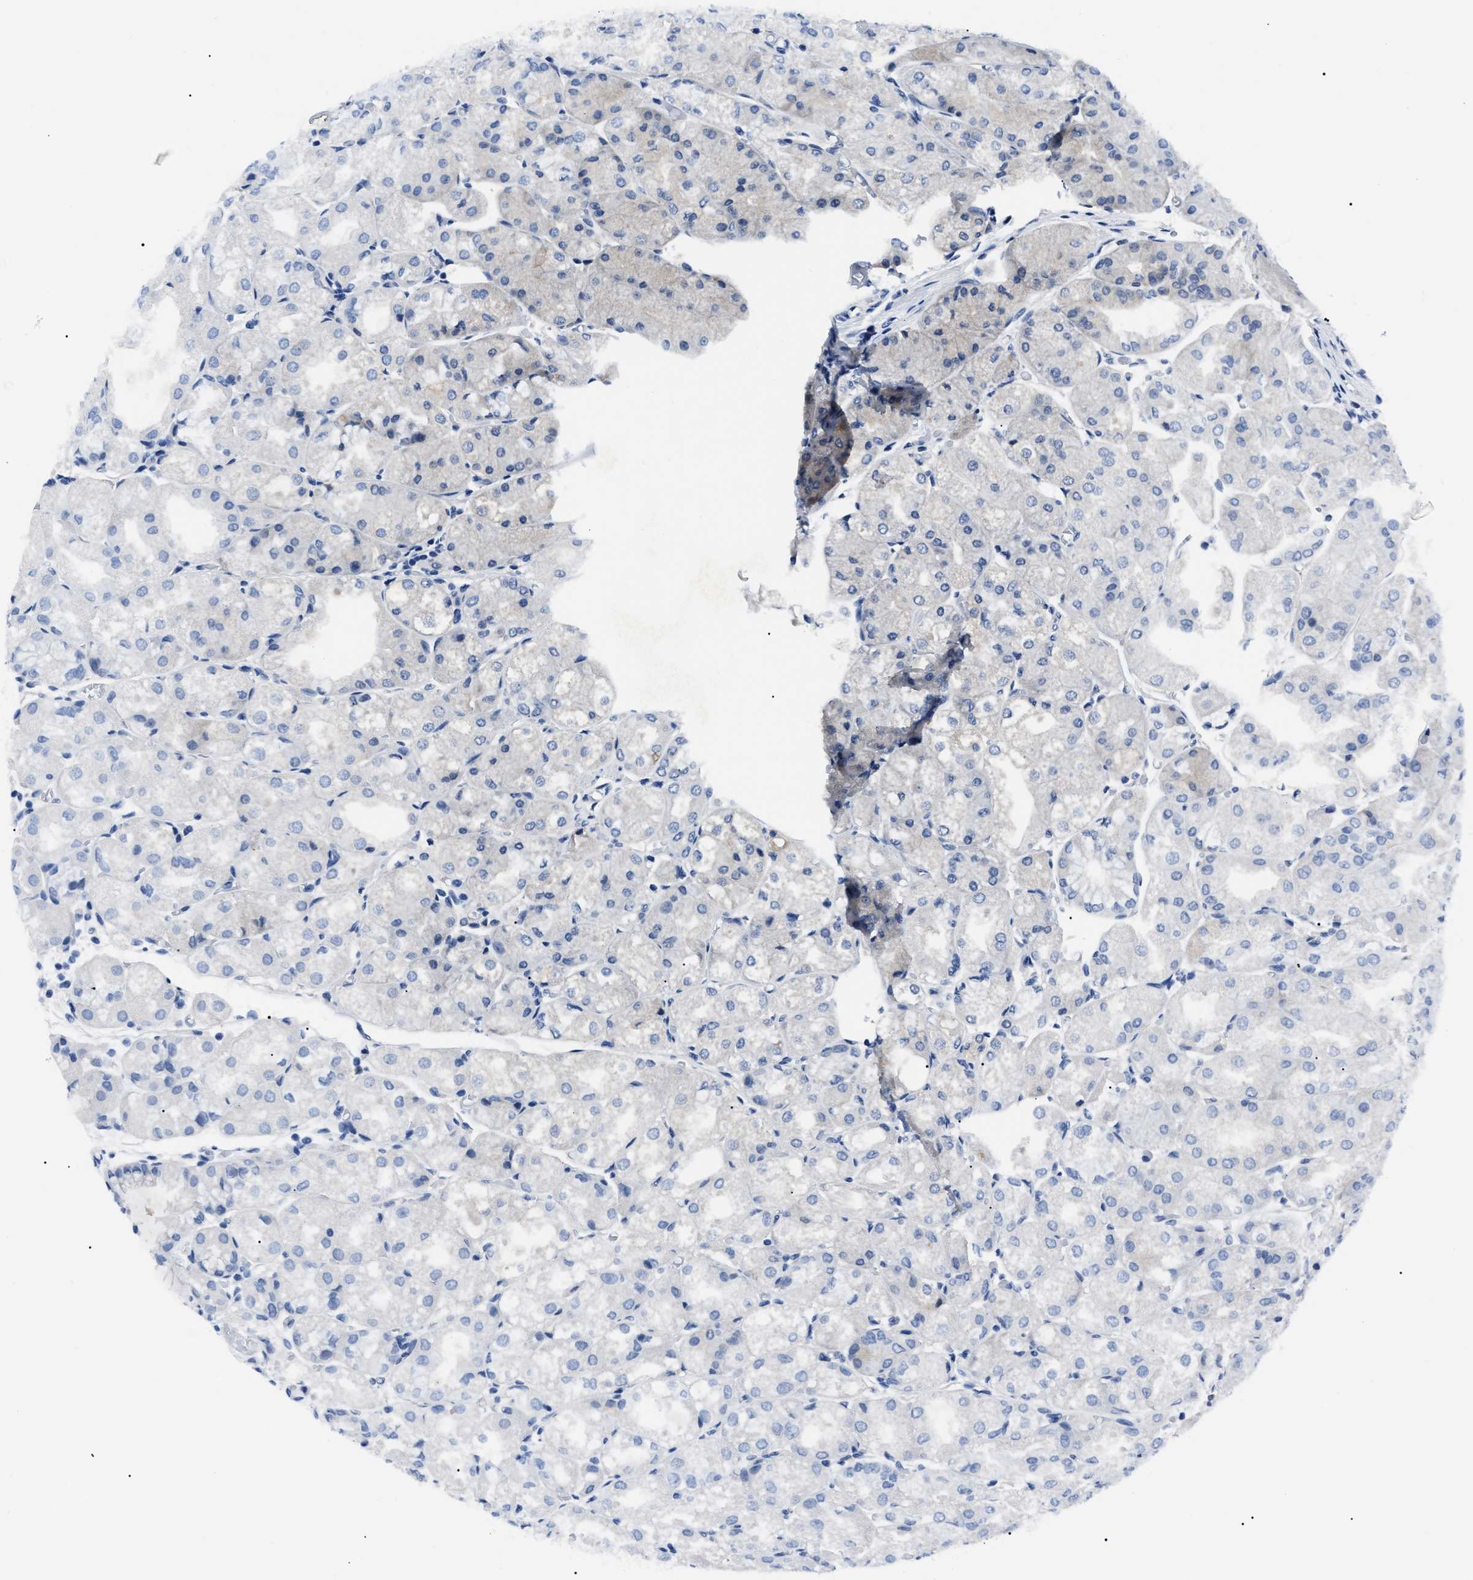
{"staining": {"intensity": "negative", "quantity": "none", "location": "none"}, "tissue": "stomach", "cell_type": "Glandular cells", "image_type": "normal", "snomed": [{"axis": "morphology", "description": "Normal tissue, NOS"}, {"axis": "topography", "description": "Stomach, upper"}], "caption": "The micrograph exhibits no significant staining in glandular cells of stomach. The staining is performed using DAB brown chromogen with nuclei counter-stained in using hematoxylin.", "gene": "LRWD1", "patient": {"sex": "male", "age": 72}}